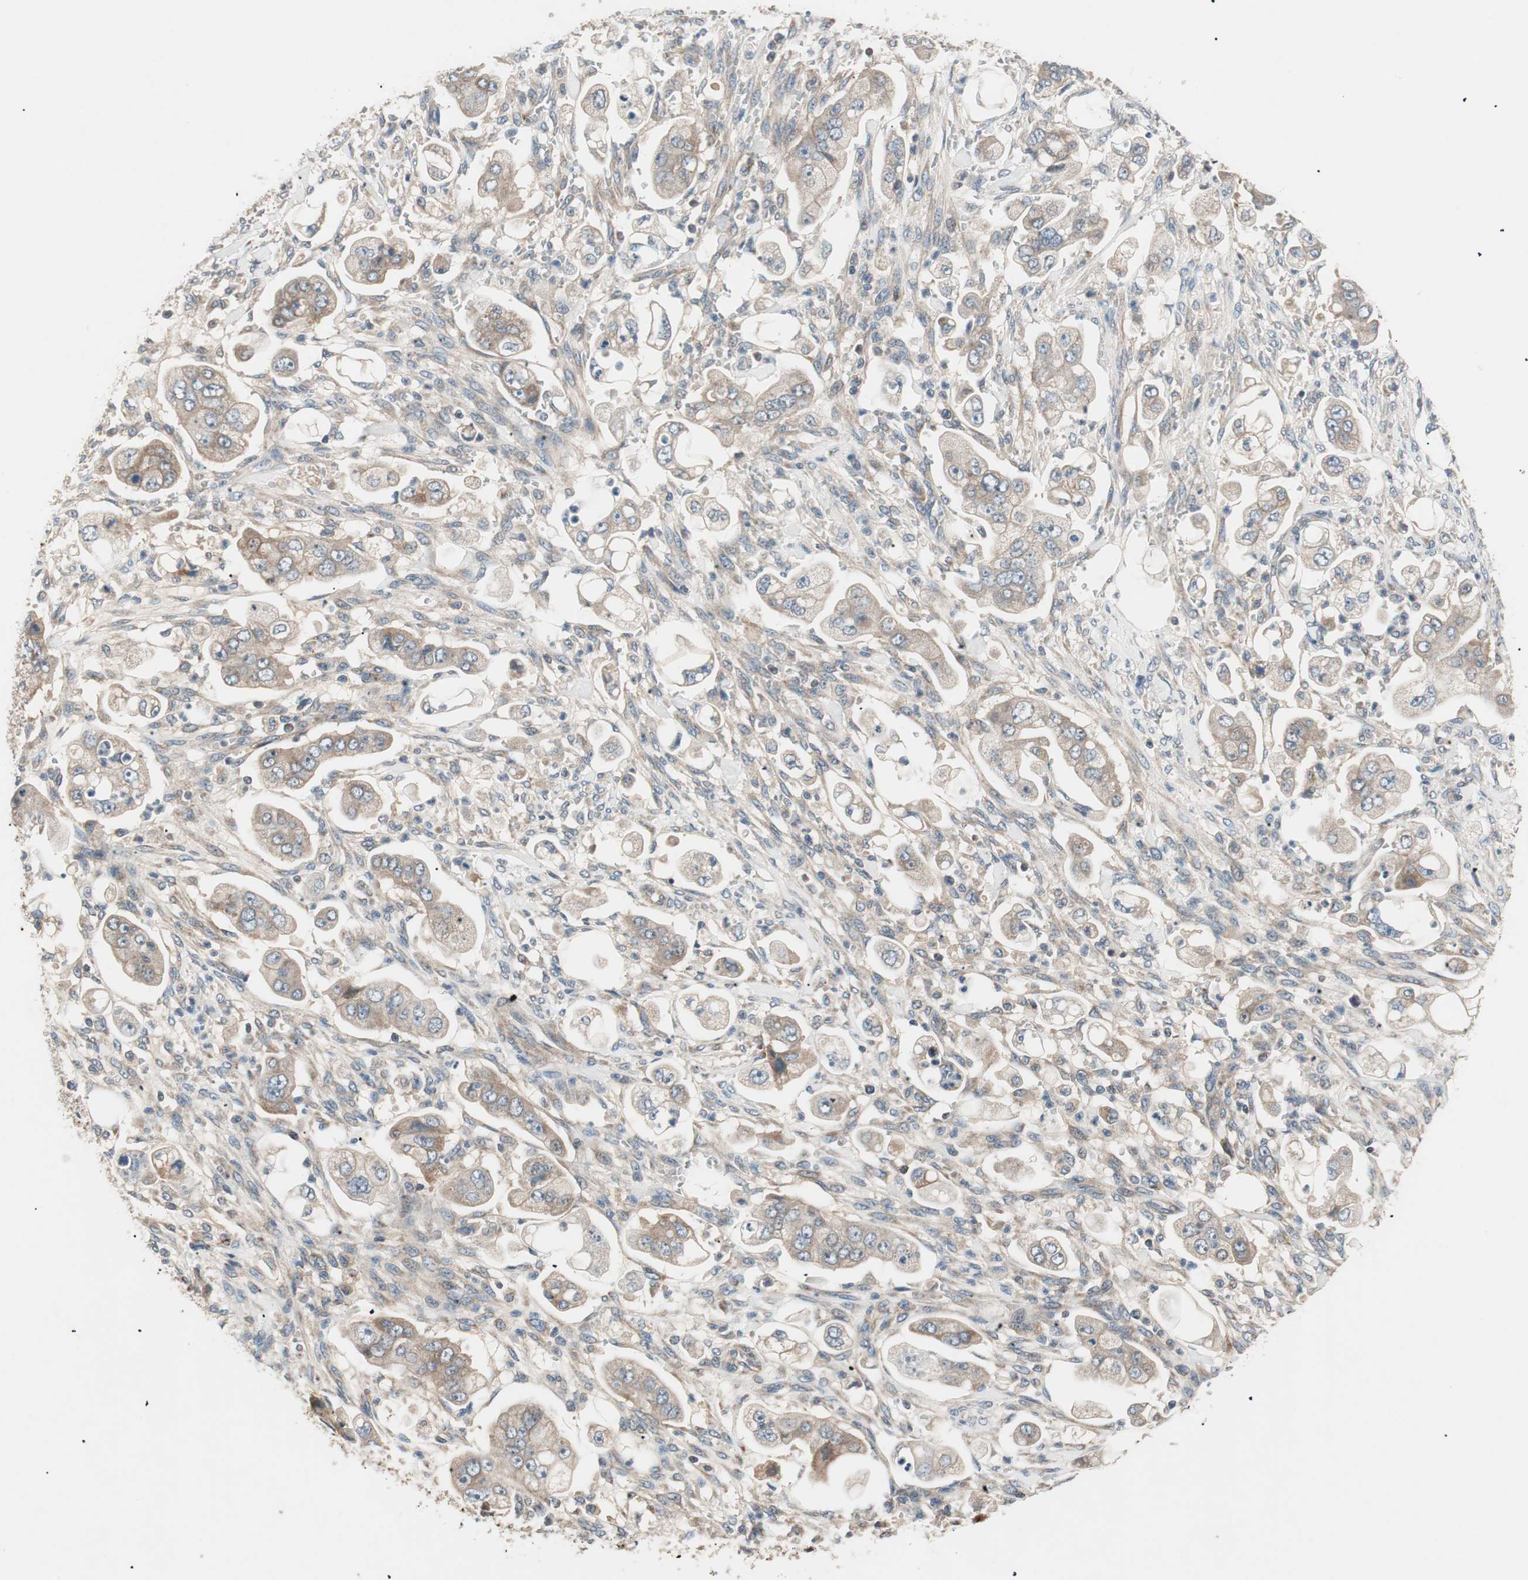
{"staining": {"intensity": "weak", "quantity": ">75%", "location": "cytoplasmic/membranous"}, "tissue": "stomach cancer", "cell_type": "Tumor cells", "image_type": "cancer", "snomed": [{"axis": "morphology", "description": "Adenocarcinoma, NOS"}, {"axis": "topography", "description": "Stomach"}], "caption": "Stomach cancer (adenocarcinoma) was stained to show a protein in brown. There is low levels of weak cytoplasmic/membranous expression in about >75% of tumor cells. The protein of interest is shown in brown color, while the nuclei are stained blue.", "gene": "HPN", "patient": {"sex": "male", "age": 62}}